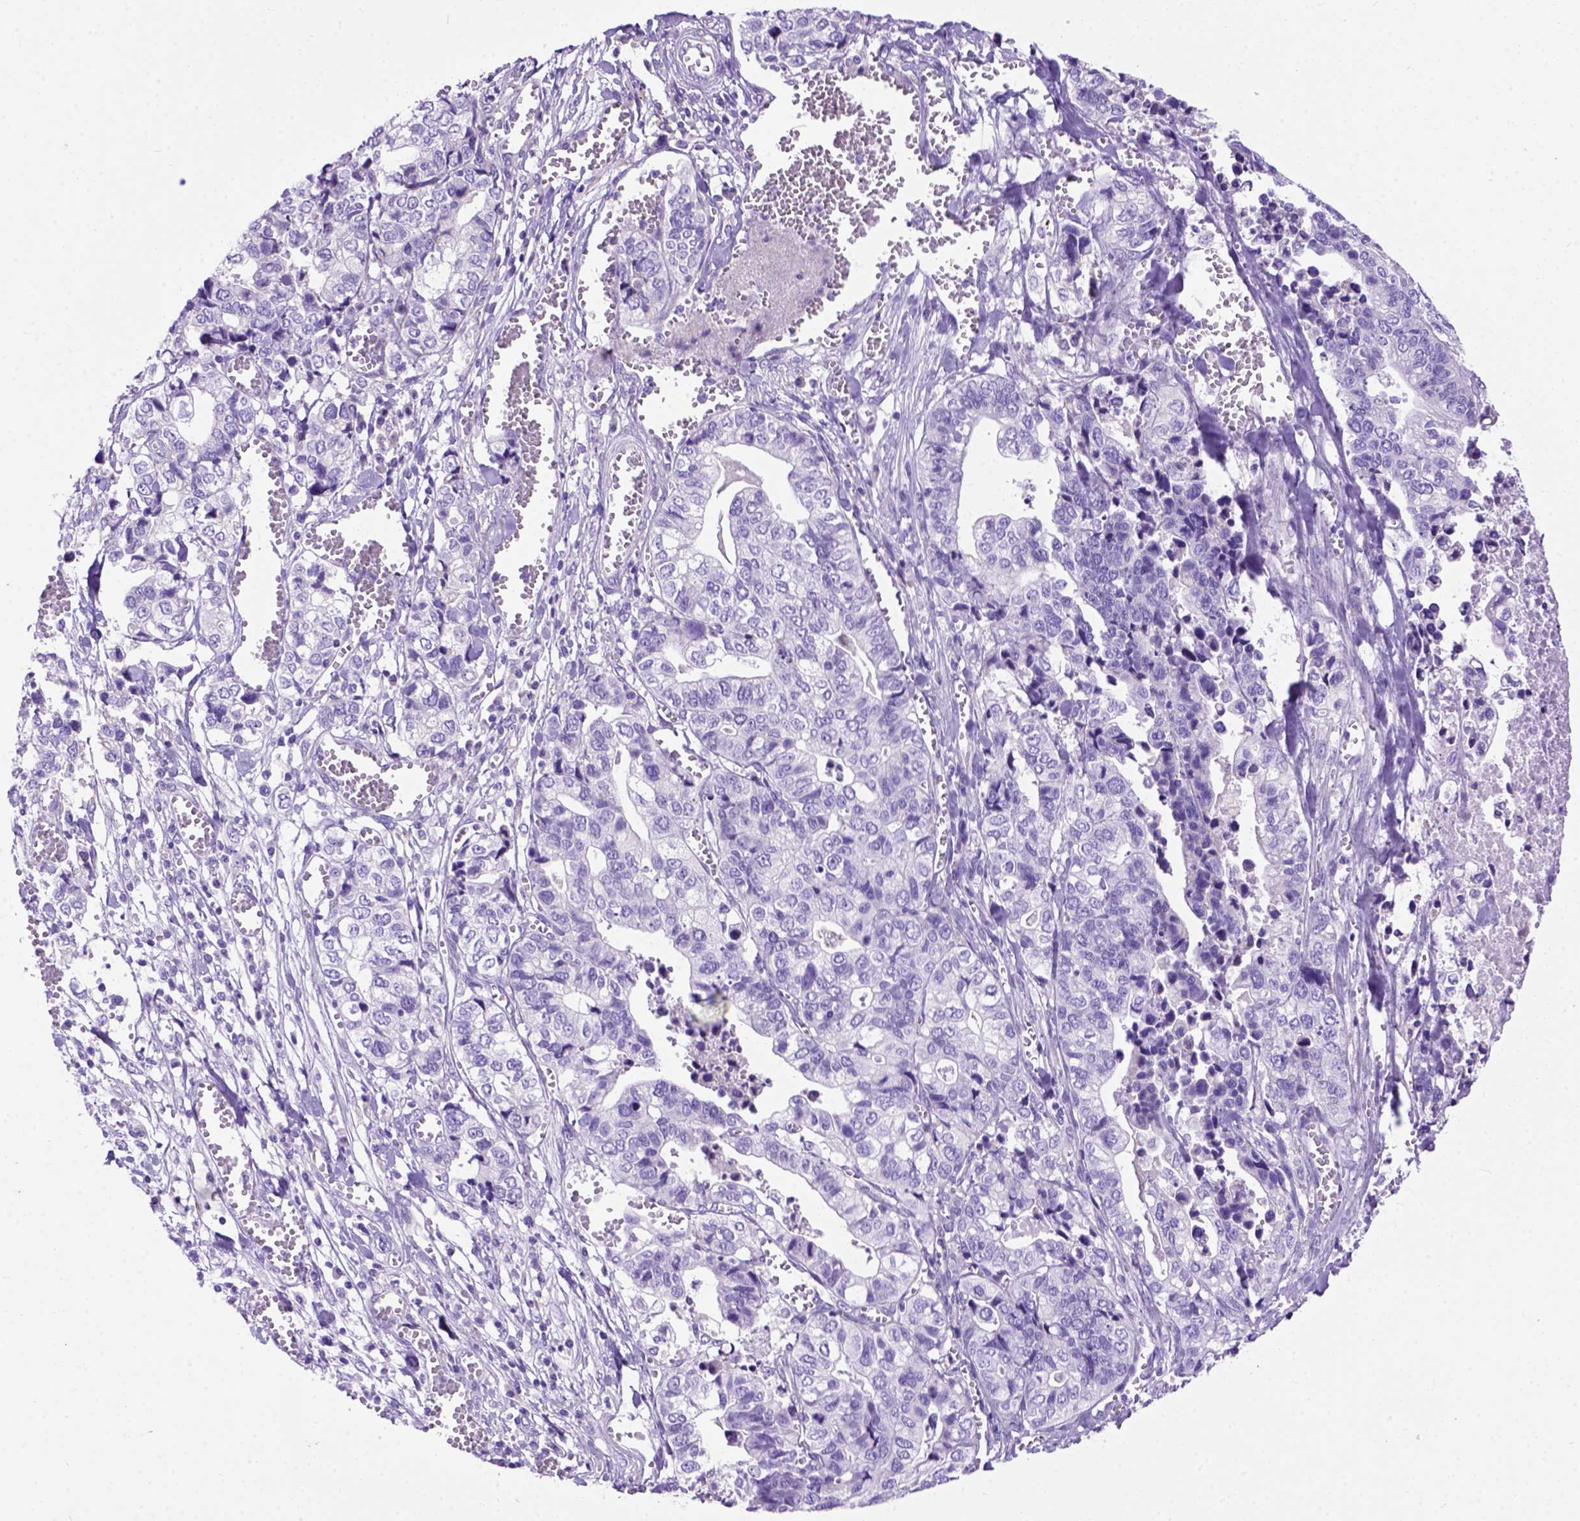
{"staining": {"intensity": "negative", "quantity": "none", "location": "none"}, "tissue": "stomach cancer", "cell_type": "Tumor cells", "image_type": "cancer", "snomed": [{"axis": "morphology", "description": "Adenocarcinoma, NOS"}, {"axis": "topography", "description": "Stomach, upper"}], "caption": "Tumor cells show no significant staining in stomach cancer (adenocarcinoma). Nuclei are stained in blue.", "gene": "ODAD3", "patient": {"sex": "female", "age": 67}}